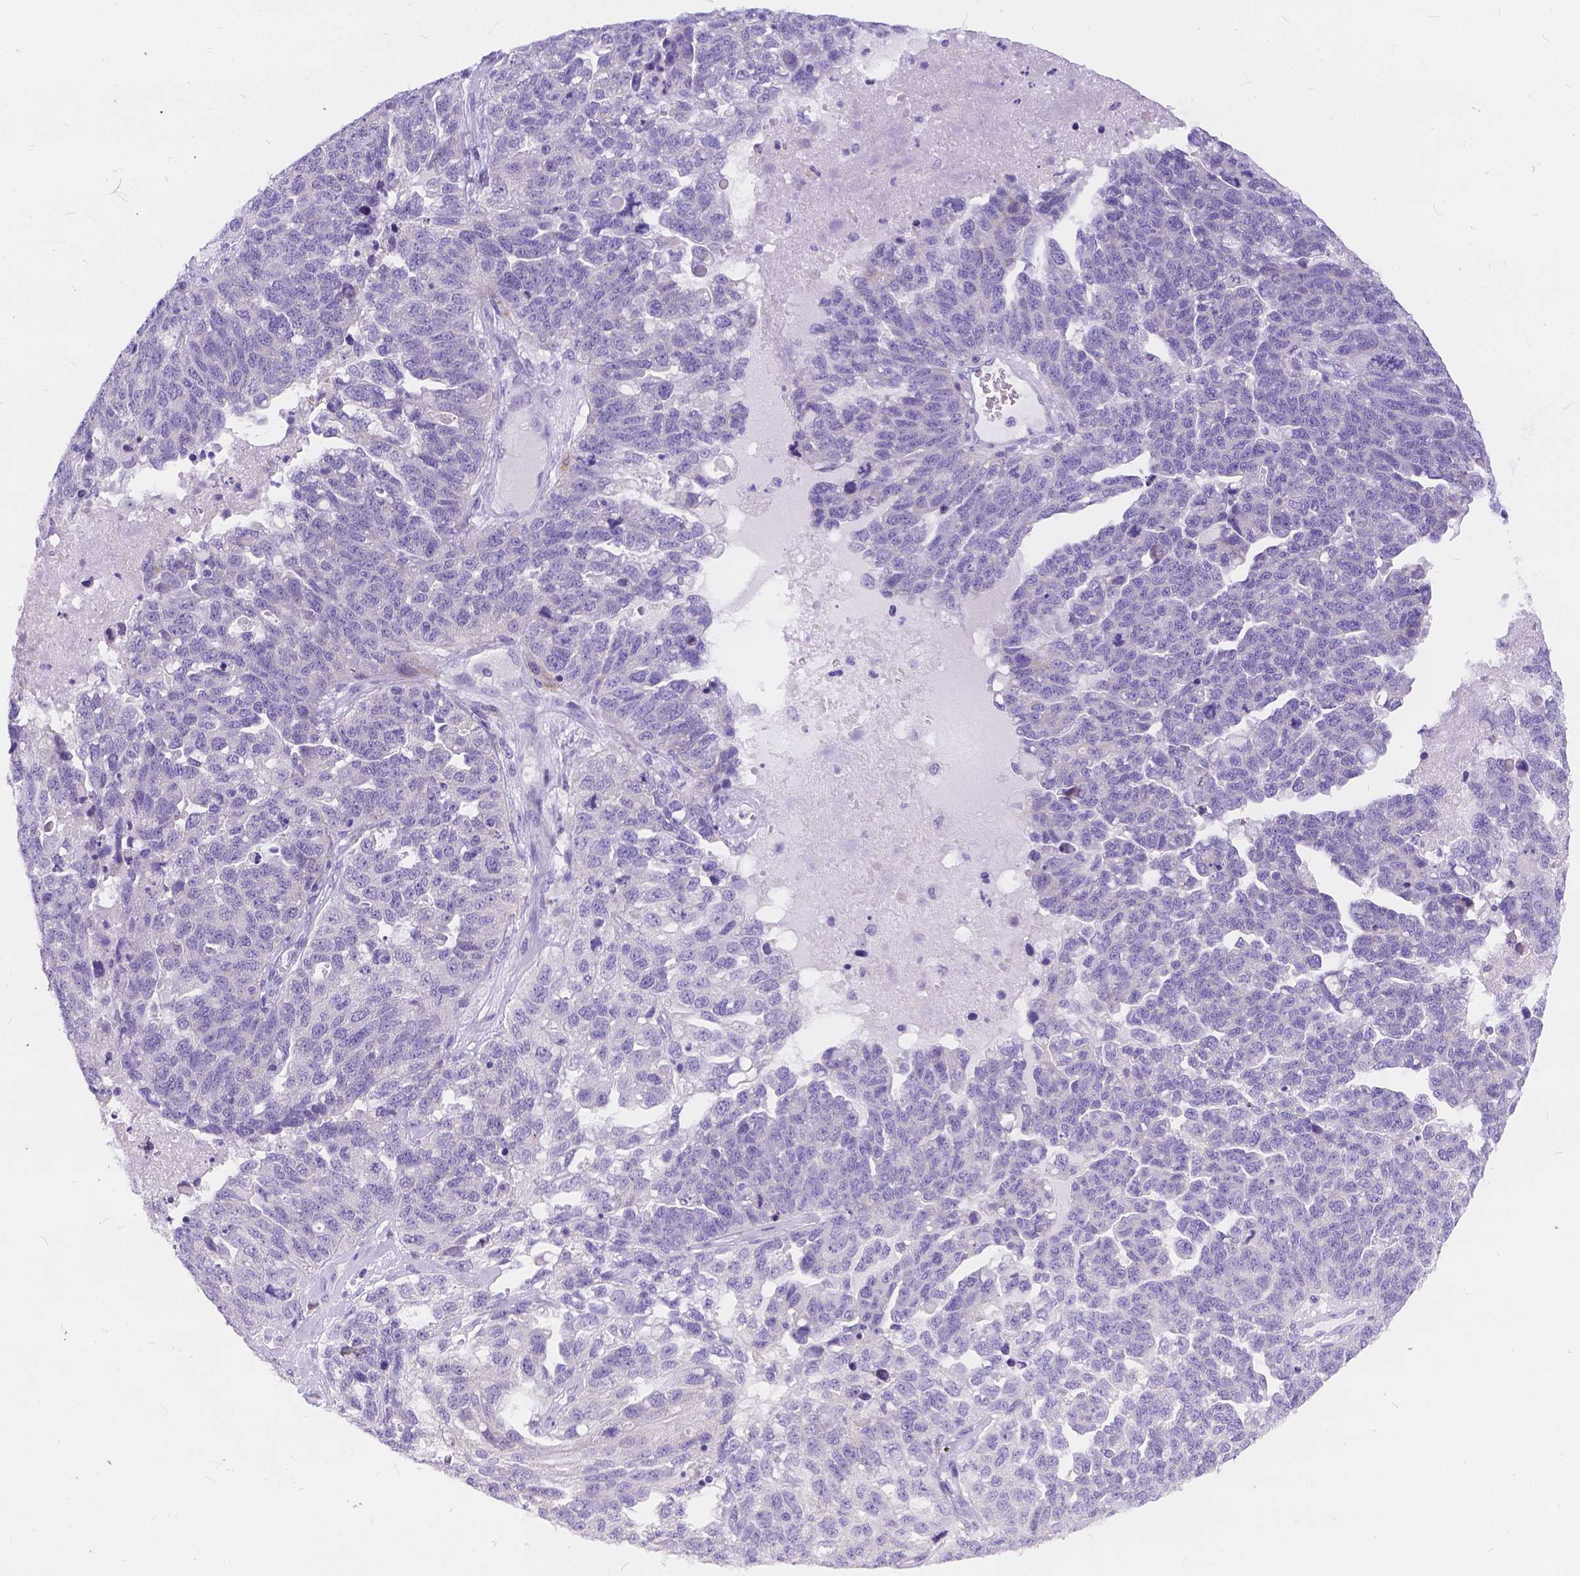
{"staining": {"intensity": "negative", "quantity": "none", "location": "none"}, "tissue": "ovarian cancer", "cell_type": "Tumor cells", "image_type": "cancer", "snomed": [{"axis": "morphology", "description": "Cystadenocarcinoma, serous, NOS"}, {"axis": "topography", "description": "Ovary"}], "caption": "DAB (3,3'-diaminobenzidine) immunohistochemical staining of human ovarian cancer demonstrates no significant expression in tumor cells. Brightfield microscopy of immunohistochemistry (IHC) stained with DAB (brown) and hematoxylin (blue), captured at high magnification.", "gene": "DLEC1", "patient": {"sex": "female", "age": 71}}